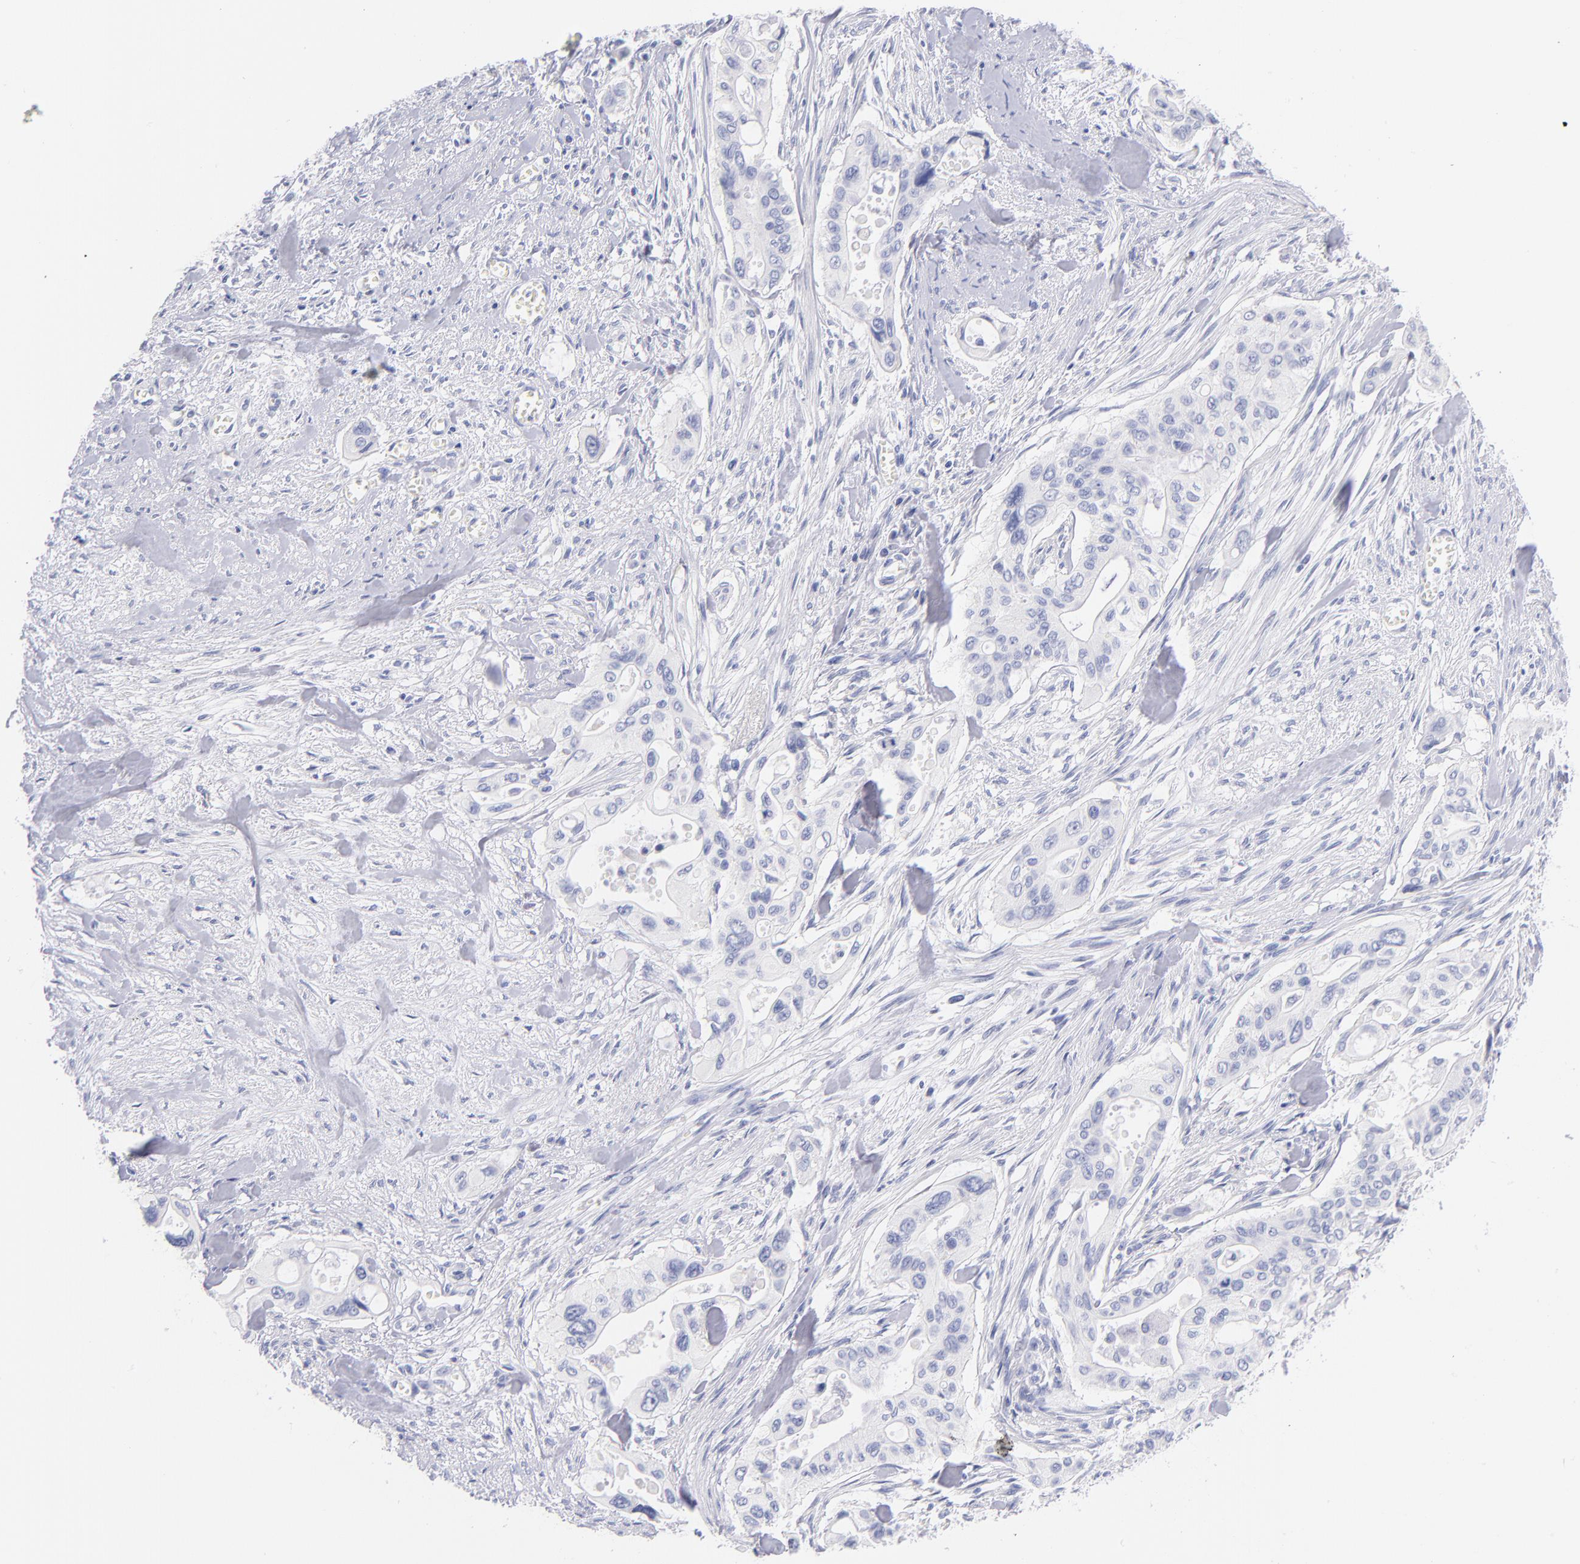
{"staining": {"intensity": "negative", "quantity": "none", "location": "none"}, "tissue": "pancreatic cancer", "cell_type": "Tumor cells", "image_type": "cancer", "snomed": [{"axis": "morphology", "description": "Adenocarcinoma, NOS"}, {"axis": "topography", "description": "Pancreas"}], "caption": "The IHC micrograph has no significant positivity in tumor cells of adenocarcinoma (pancreatic) tissue.", "gene": "SCGN", "patient": {"sex": "male", "age": 77}}